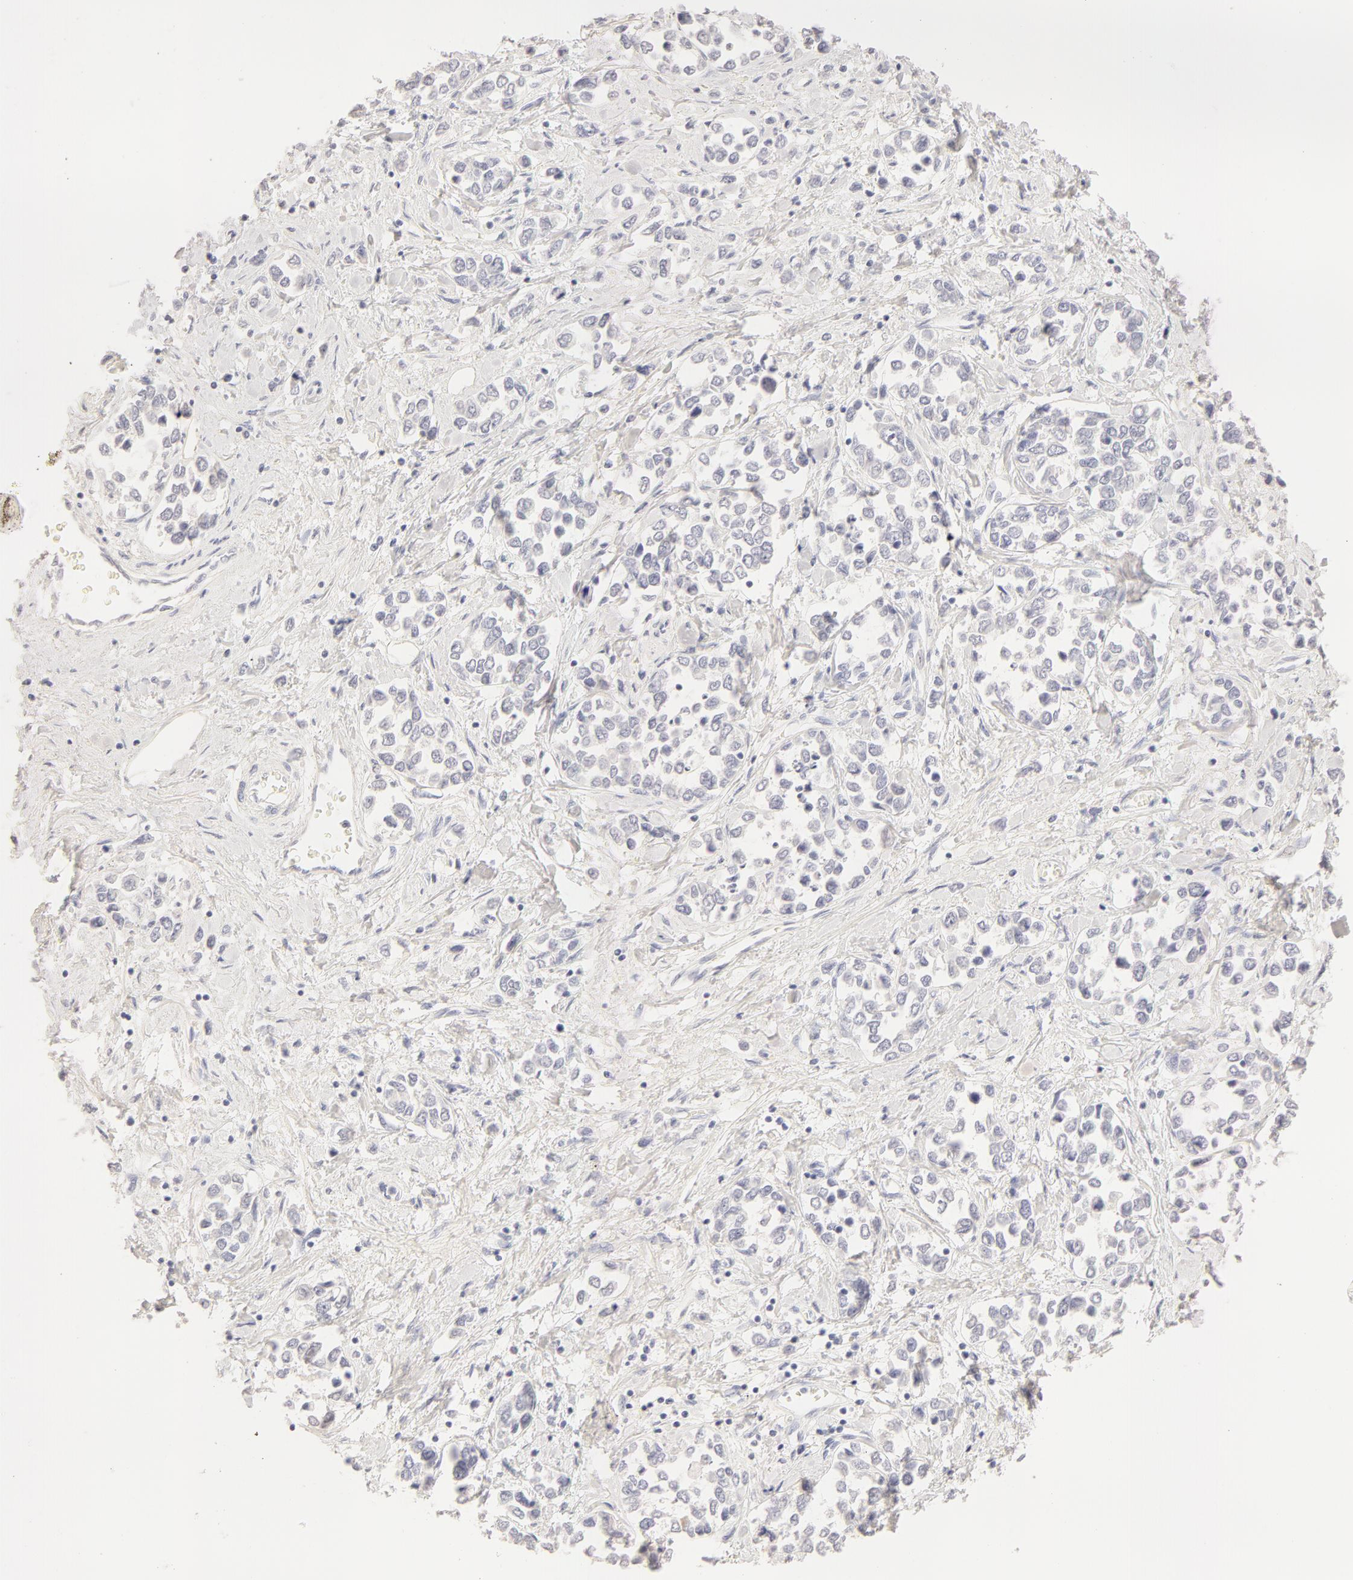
{"staining": {"intensity": "negative", "quantity": "none", "location": "none"}, "tissue": "stomach cancer", "cell_type": "Tumor cells", "image_type": "cancer", "snomed": [{"axis": "morphology", "description": "Adenocarcinoma, NOS"}, {"axis": "topography", "description": "Stomach, upper"}], "caption": "High magnification brightfield microscopy of stomach adenocarcinoma stained with DAB (brown) and counterstained with hematoxylin (blue): tumor cells show no significant staining.", "gene": "LGALS7B", "patient": {"sex": "male", "age": 76}}